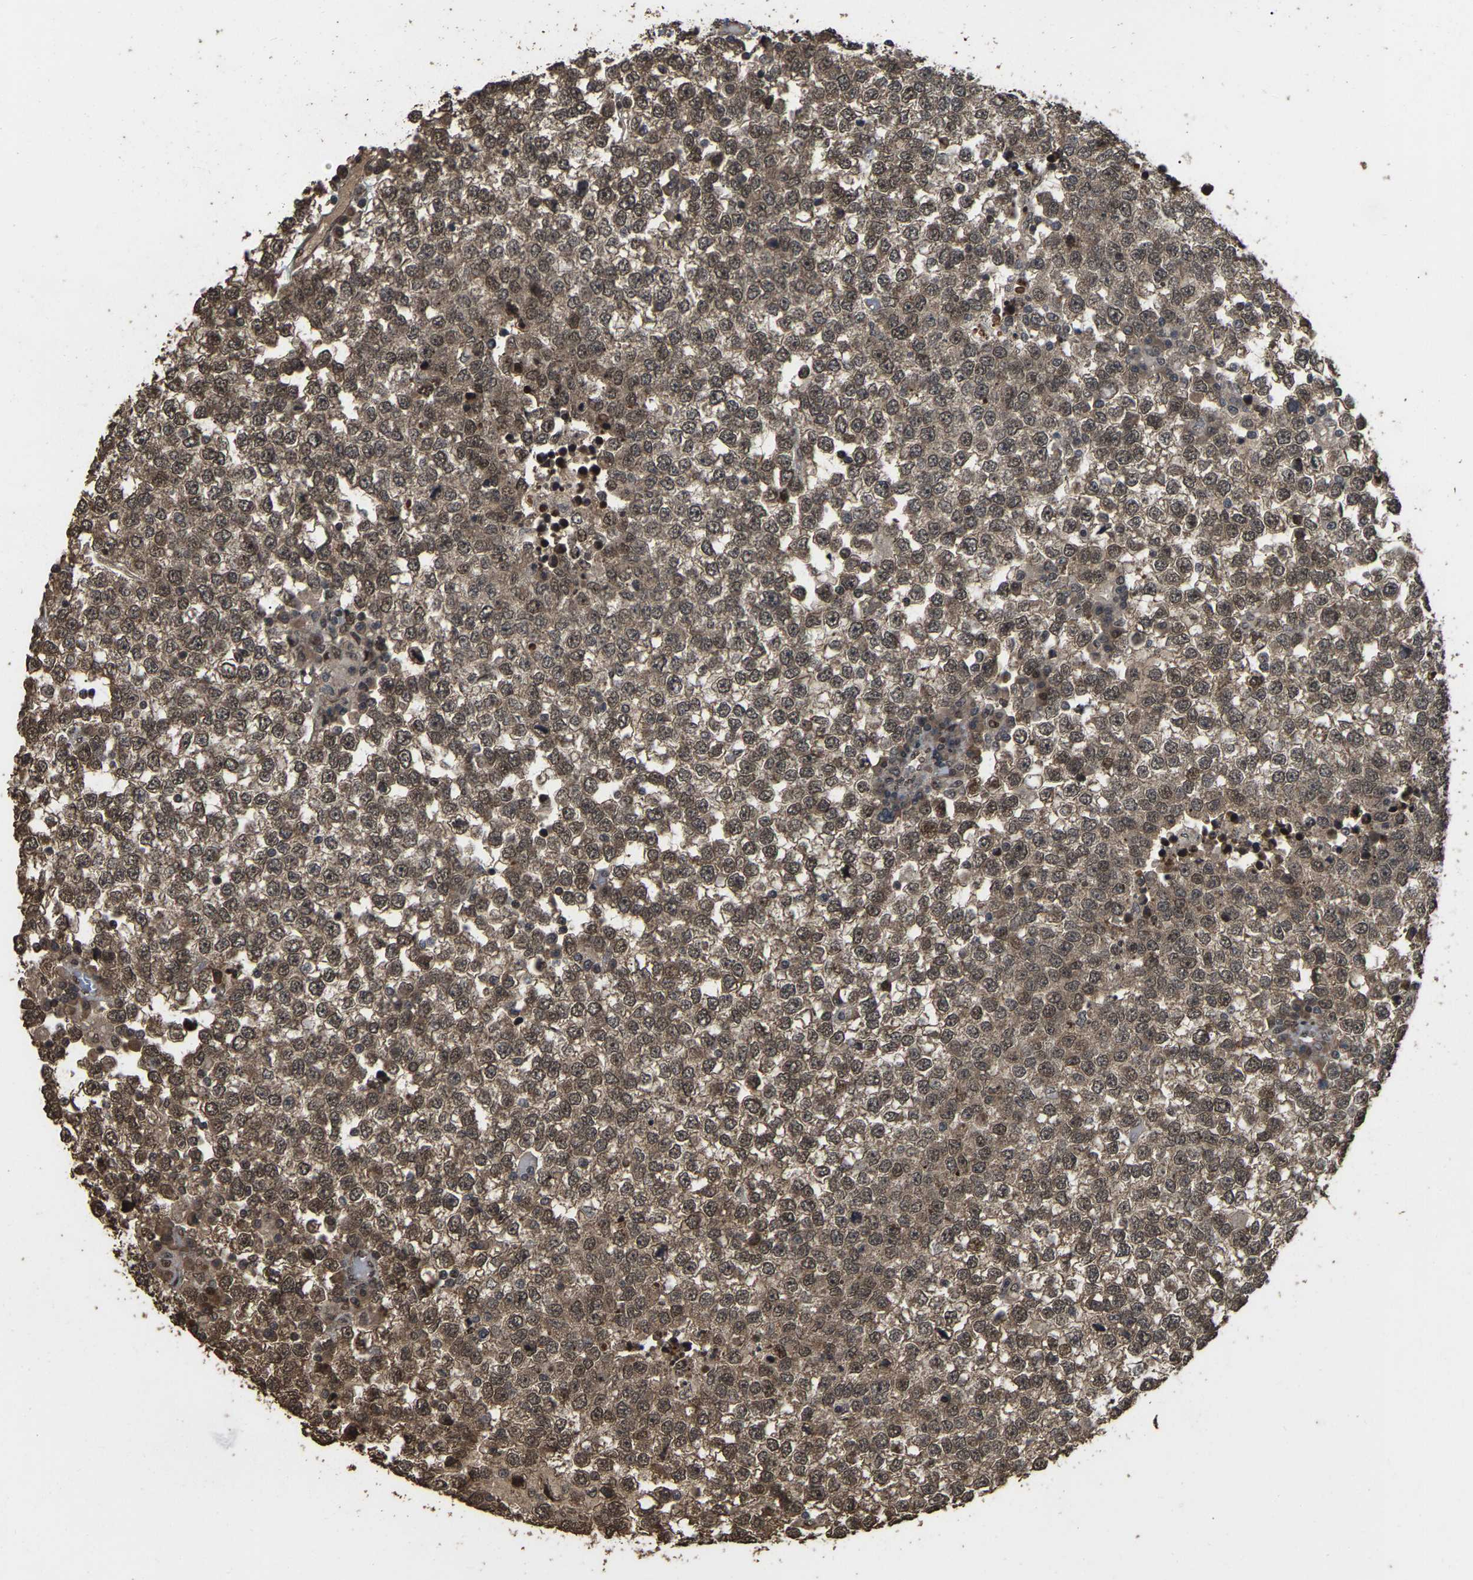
{"staining": {"intensity": "weak", "quantity": ">75%", "location": "cytoplasmic/membranous,nuclear"}, "tissue": "testis cancer", "cell_type": "Tumor cells", "image_type": "cancer", "snomed": [{"axis": "morphology", "description": "Seminoma, NOS"}, {"axis": "topography", "description": "Testis"}], "caption": "A brown stain labels weak cytoplasmic/membranous and nuclear expression of a protein in human testis seminoma tumor cells. (DAB (3,3'-diaminobenzidine) = brown stain, brightfield microscopy at high magnification).", "gene": "ARHGAP23", "patient": {"sex": "male", "age": 65}}